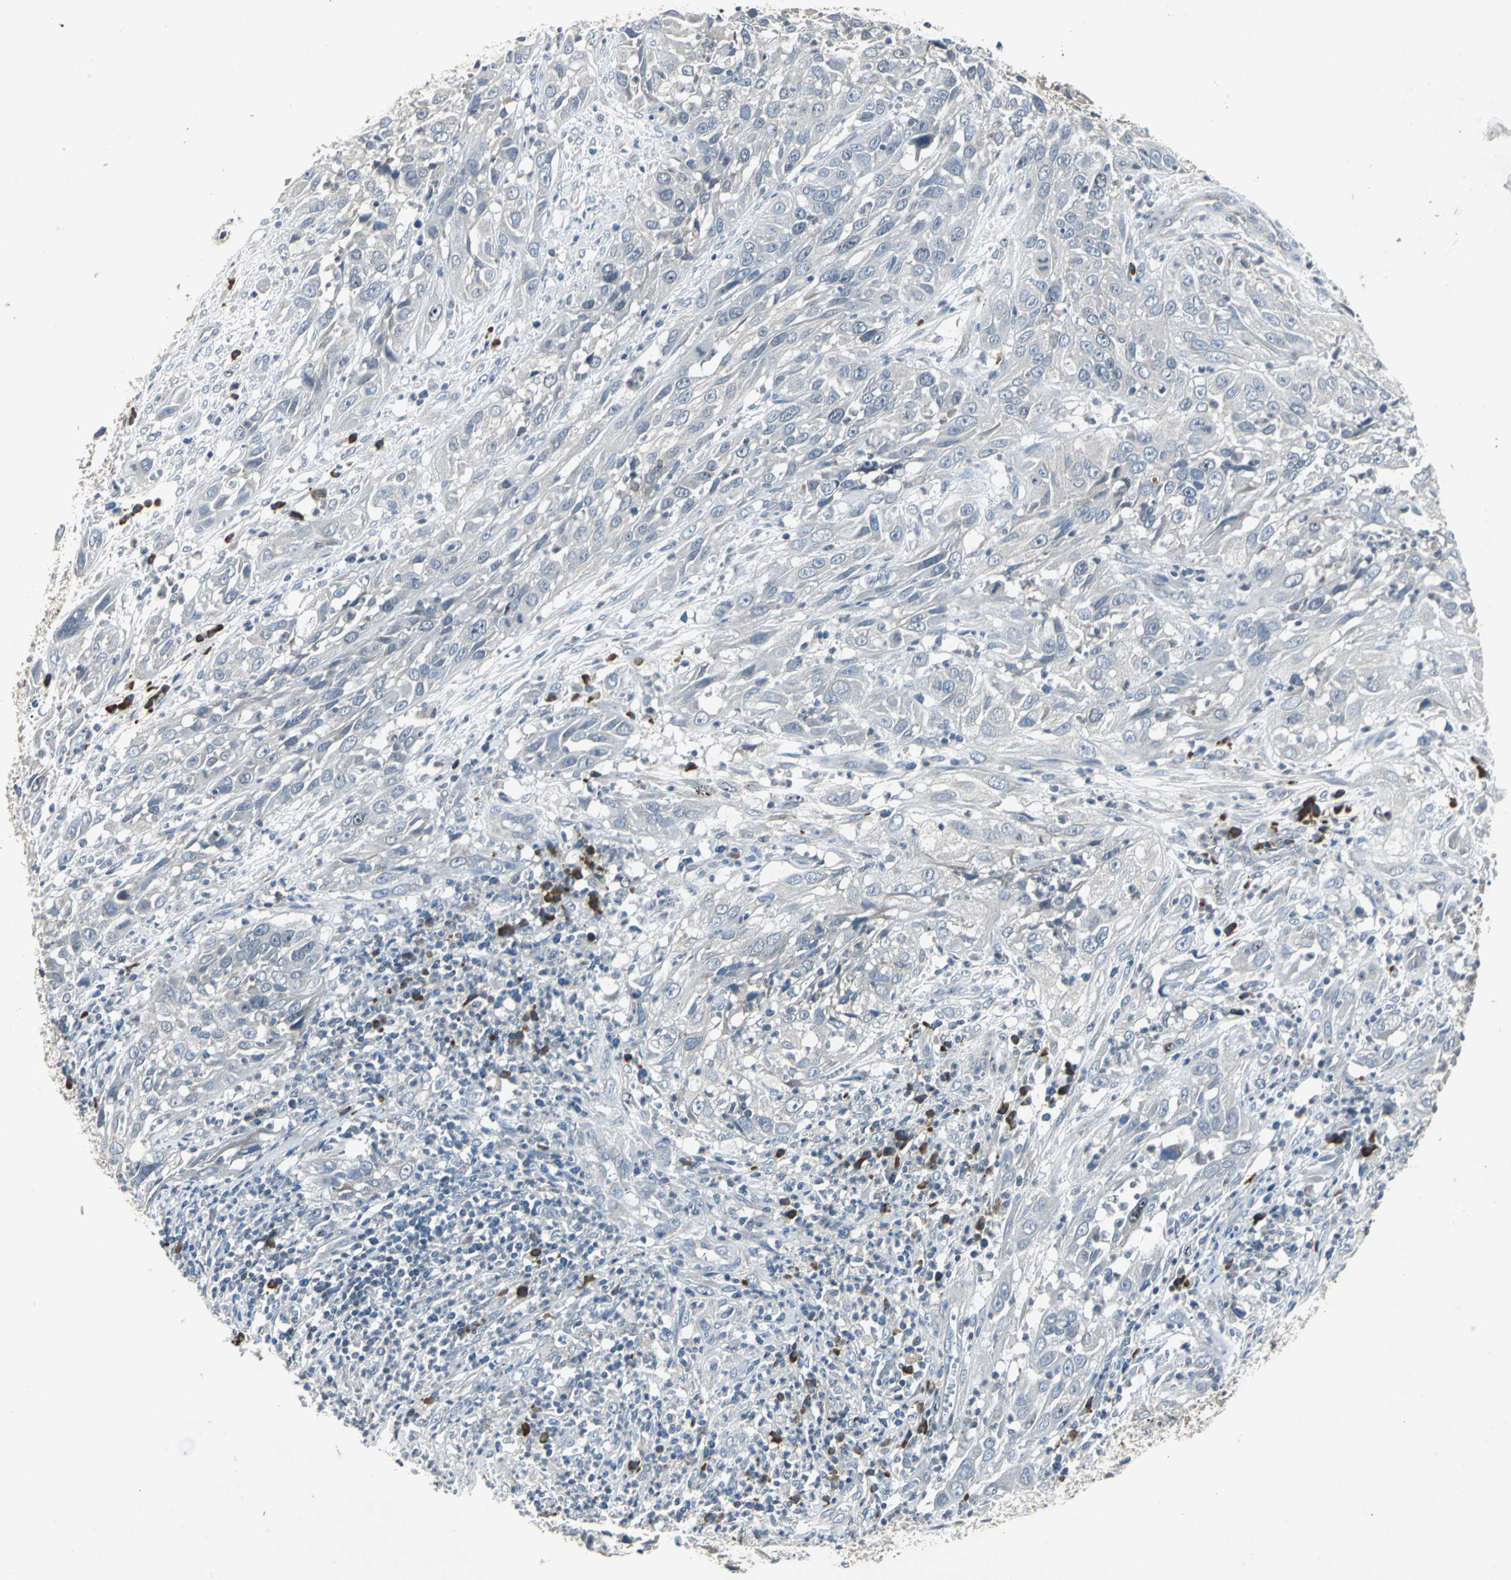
{"staining": {"intensity": "negative", "quantity": "none", "location": "none"}, "tissue": "cervical cancer", "cell_type": "Tumor cells", "image_type": "cancer", "snomed": [{"axis": "morphology", "description": "Squamous cell carcinoma, NOS"}, {"axis": "topography", "description": "Cervix"}], "caption": "Cervical cancer (squamous cell carcinoma) stained for a protein using immunohistochemistry displays no expression tumor cells.", "gene": "SLC2A13", "patient": {"sex": "female", "age": 32}}